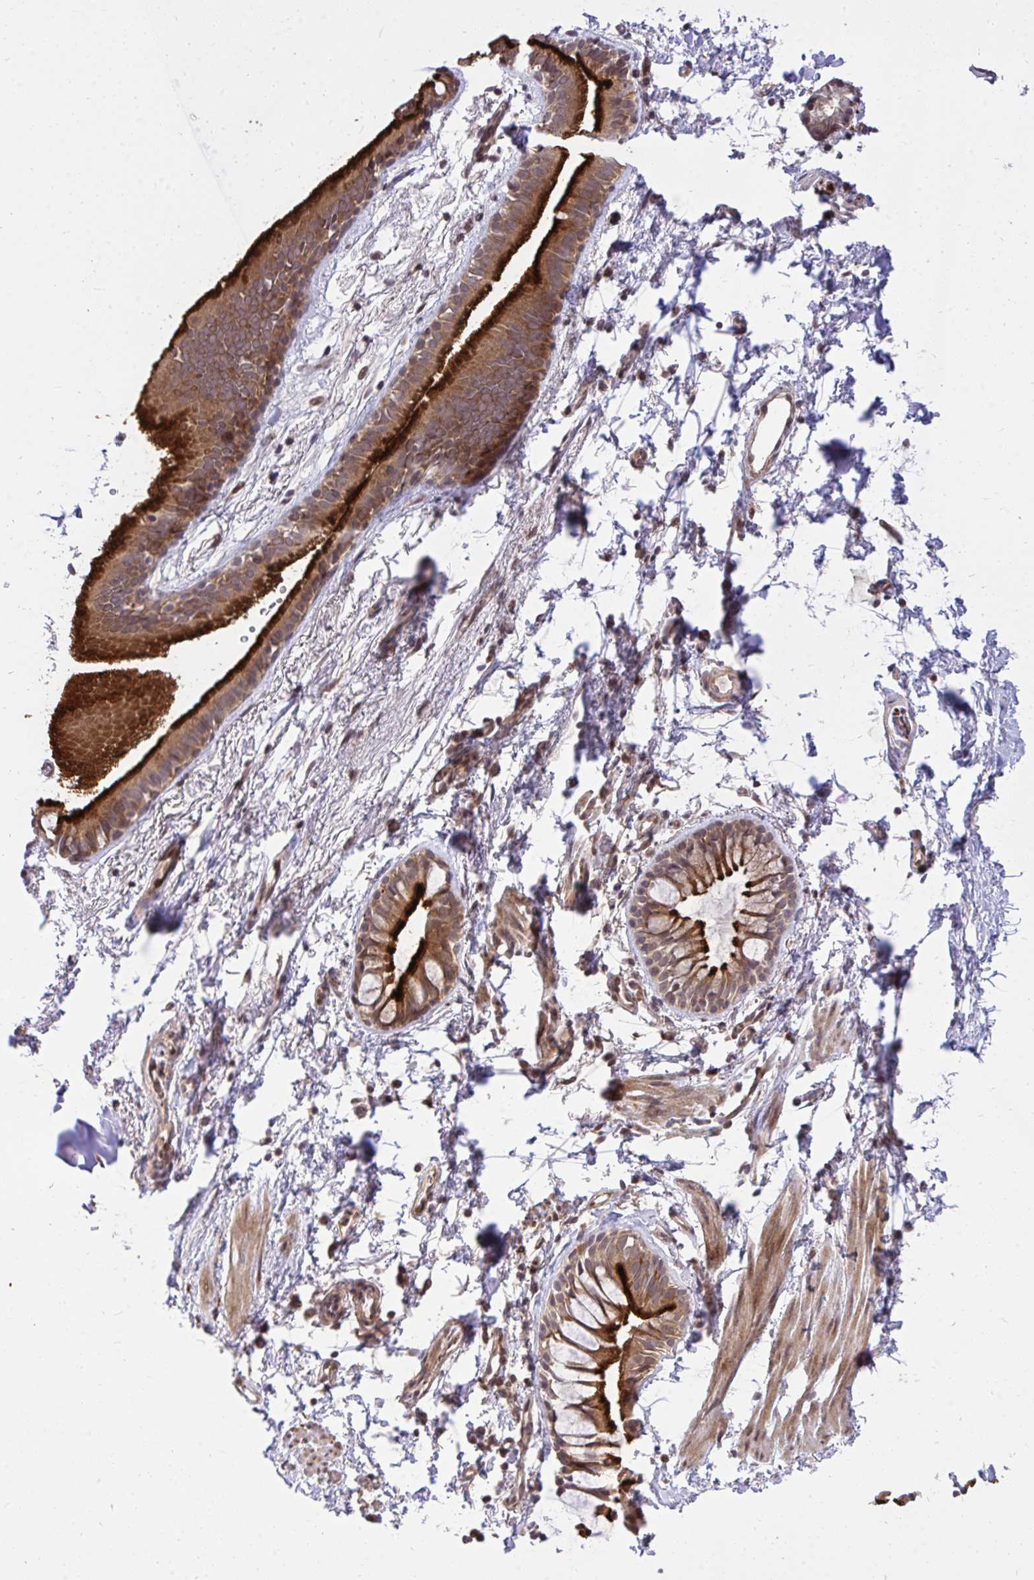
{"staining": {"intensity": "strong", "quantity": ">75%", "location": "cytoplasmic/membranous"}, "tissue": "bronchus", "cell_type": "Respiratory epithelial cells", "image_type": "normal", "snomed": [{"axis": "morphology", "description": "Normal tissue, NOS"}, {"axis": "topography", "description": "Cartilage tissue"}, {"axis": "topography", "description": "Bronchus"}, {"axis": "topography", "description": "Peripheral nerve tissue"}], "caption": "Bronchus stained with IHC exhibits strong cytoplasmic/membranous expression in about >75% of respiratory epithelial cells. (IHC, brightfield microscopy, high magnification).", "gene": "ERI1", "patient": {"sex": "female", "age": 59}}